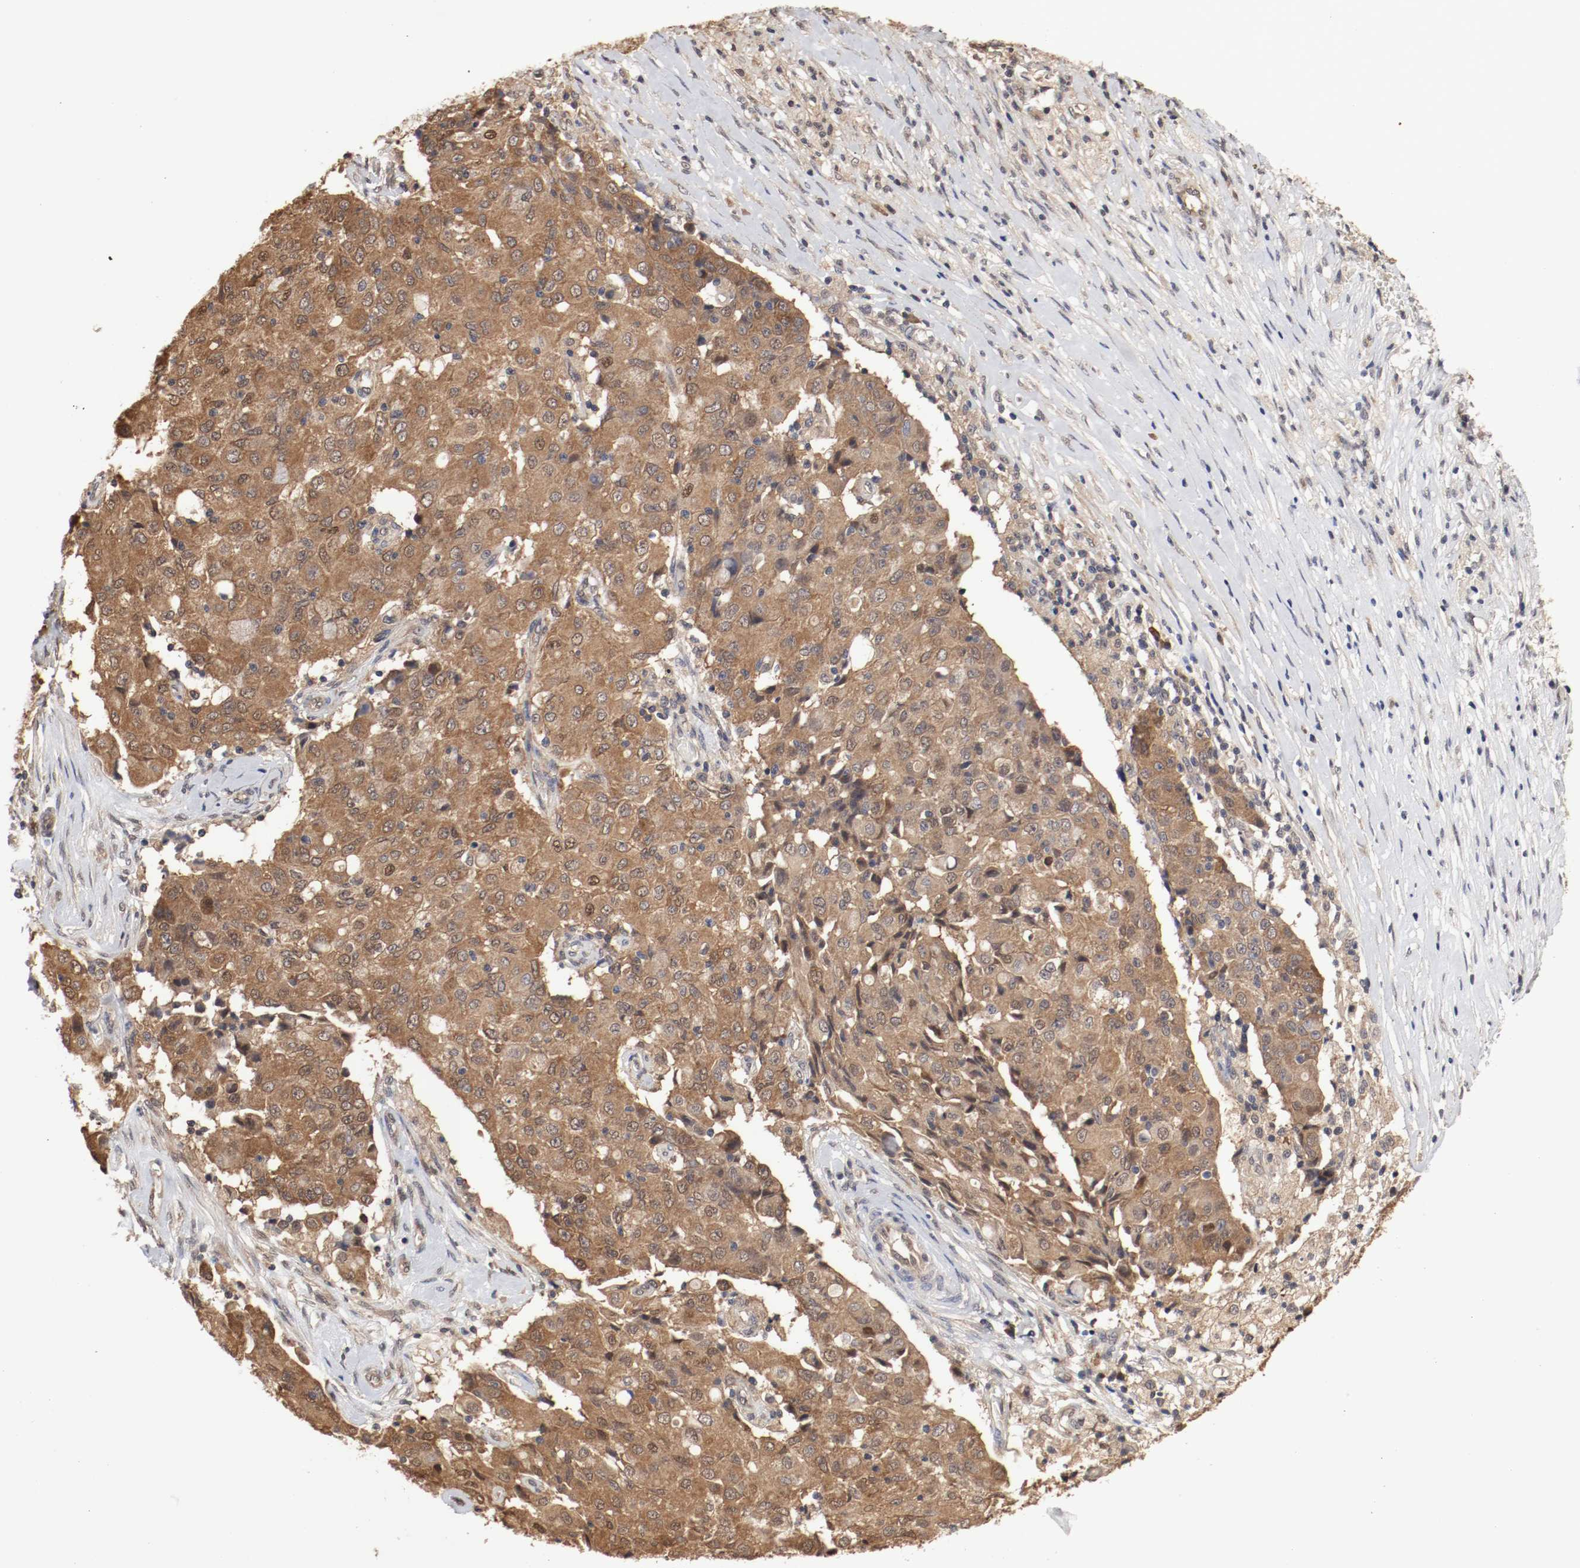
{"staining": {"intensity": "moderate", "quantity": ">75%", "location": "cytoplasmic/membranous,nuclear"}, "tissue": "ovarian cancer", "cell_type": "Tumor cells", "image_type": "cancer", "snomed": [{"axis": "morphology", "description": "Carcinoma, endometroid"}, {"axis": "topography", "description": "Ovary"}], "caption": "Human endometroid carcinoma (ovarian) stained with a brown dye demonstrates moderate cytoplasmic/membranous and nuclear positive staining in approximately >75% of tumor cells.", "gene": "AFG3L2", "patient": {"sex": "female", "age": 42}}